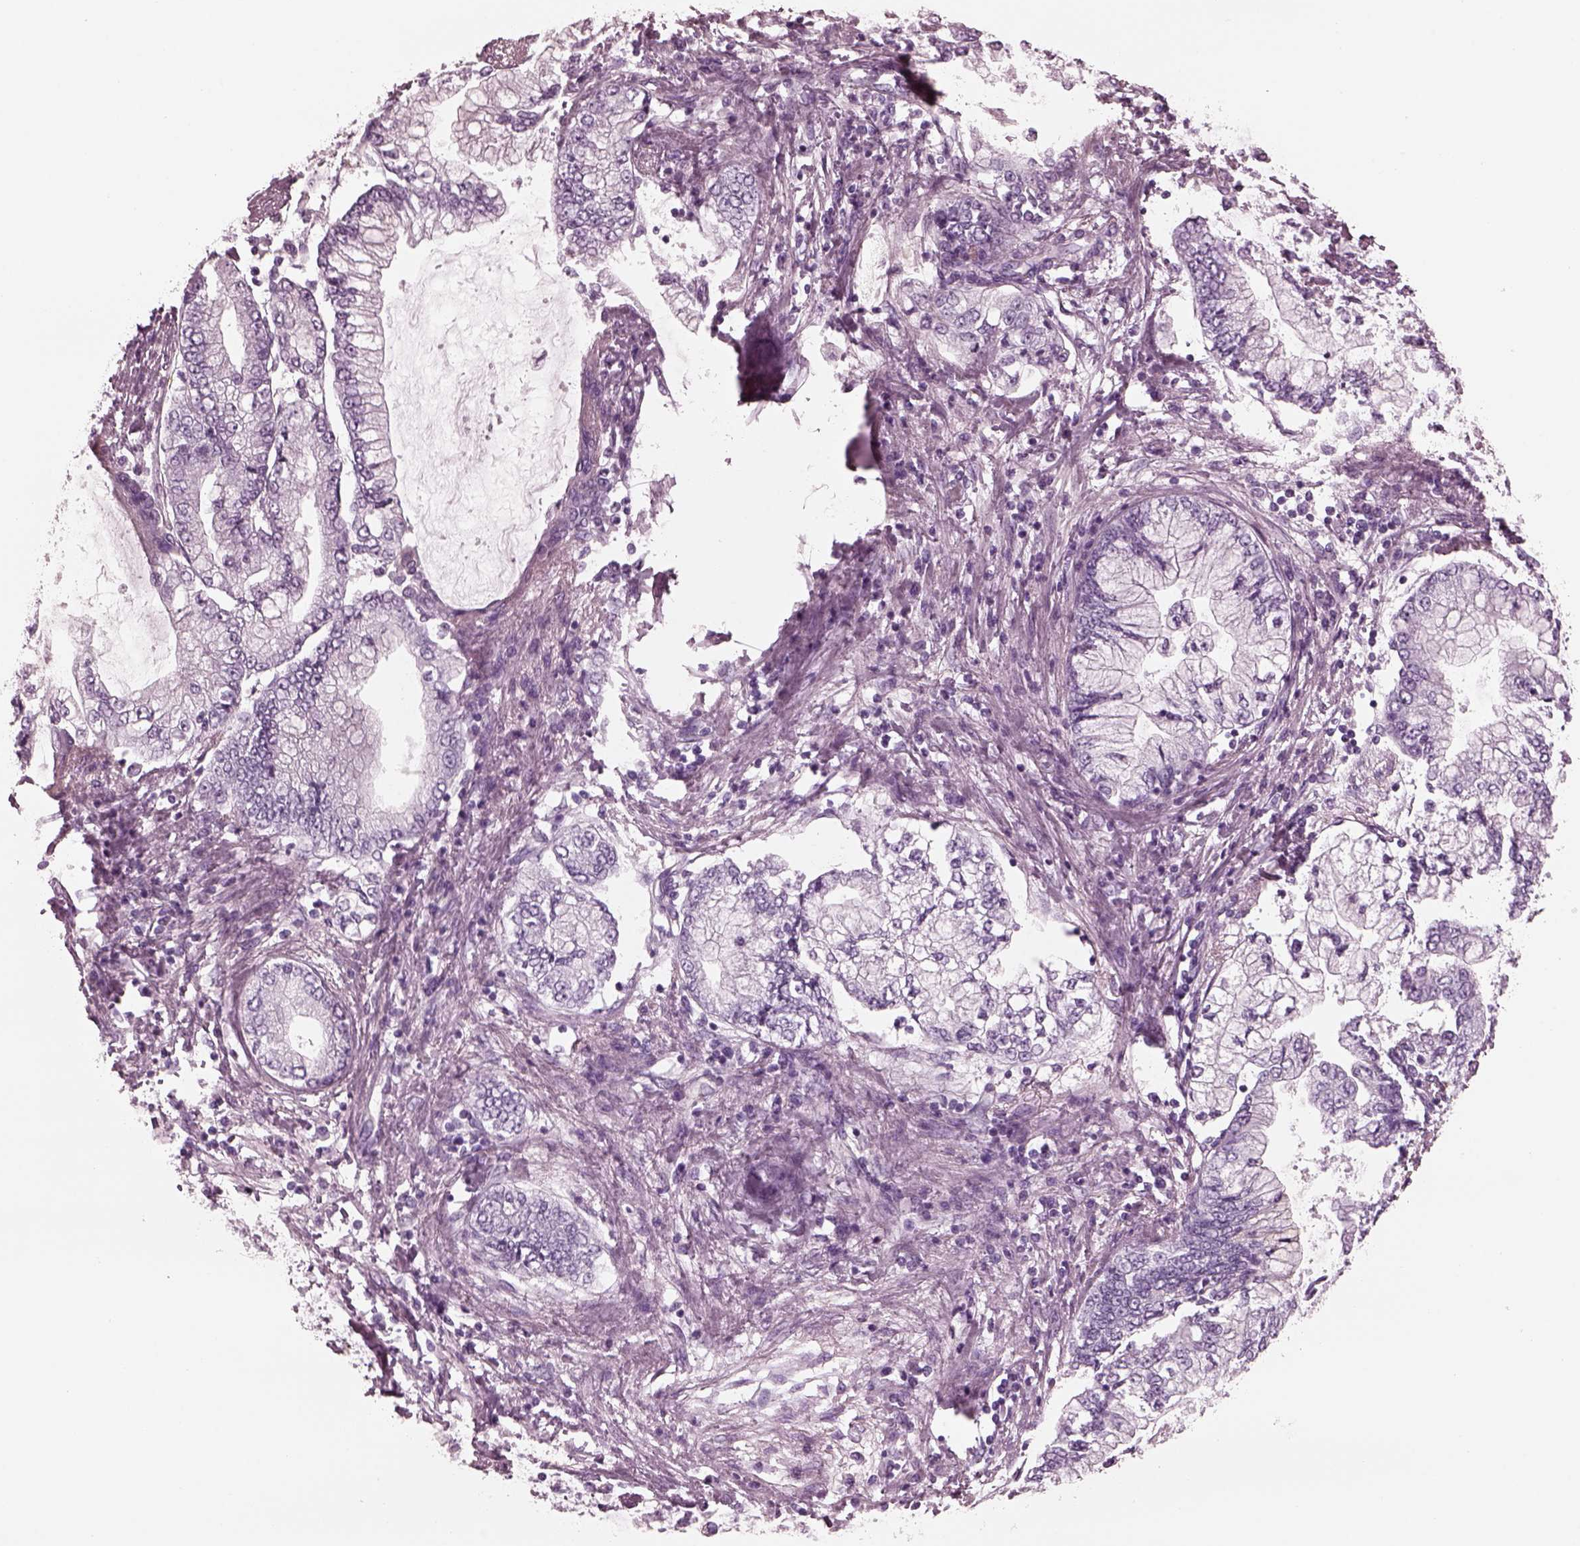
{"staining": {"intensity": "negative", "quantity": "none", "location": "none"}, "tissue": "stomach cancer", "cell_type": "Tumor cells", "image_type": "cancer", "snomed": [{"axis": "morphology", "description": "Adenocarcinoma, NOS"}, {"axis": "topography", "description": "Stomach, upper"}], "caption": "Photomicrograph shows no significant protein staining in tumor cells of adenocarcinoma (stomach).", "gene": "CGA", "patient": {"sex": "female", "age": 74}}